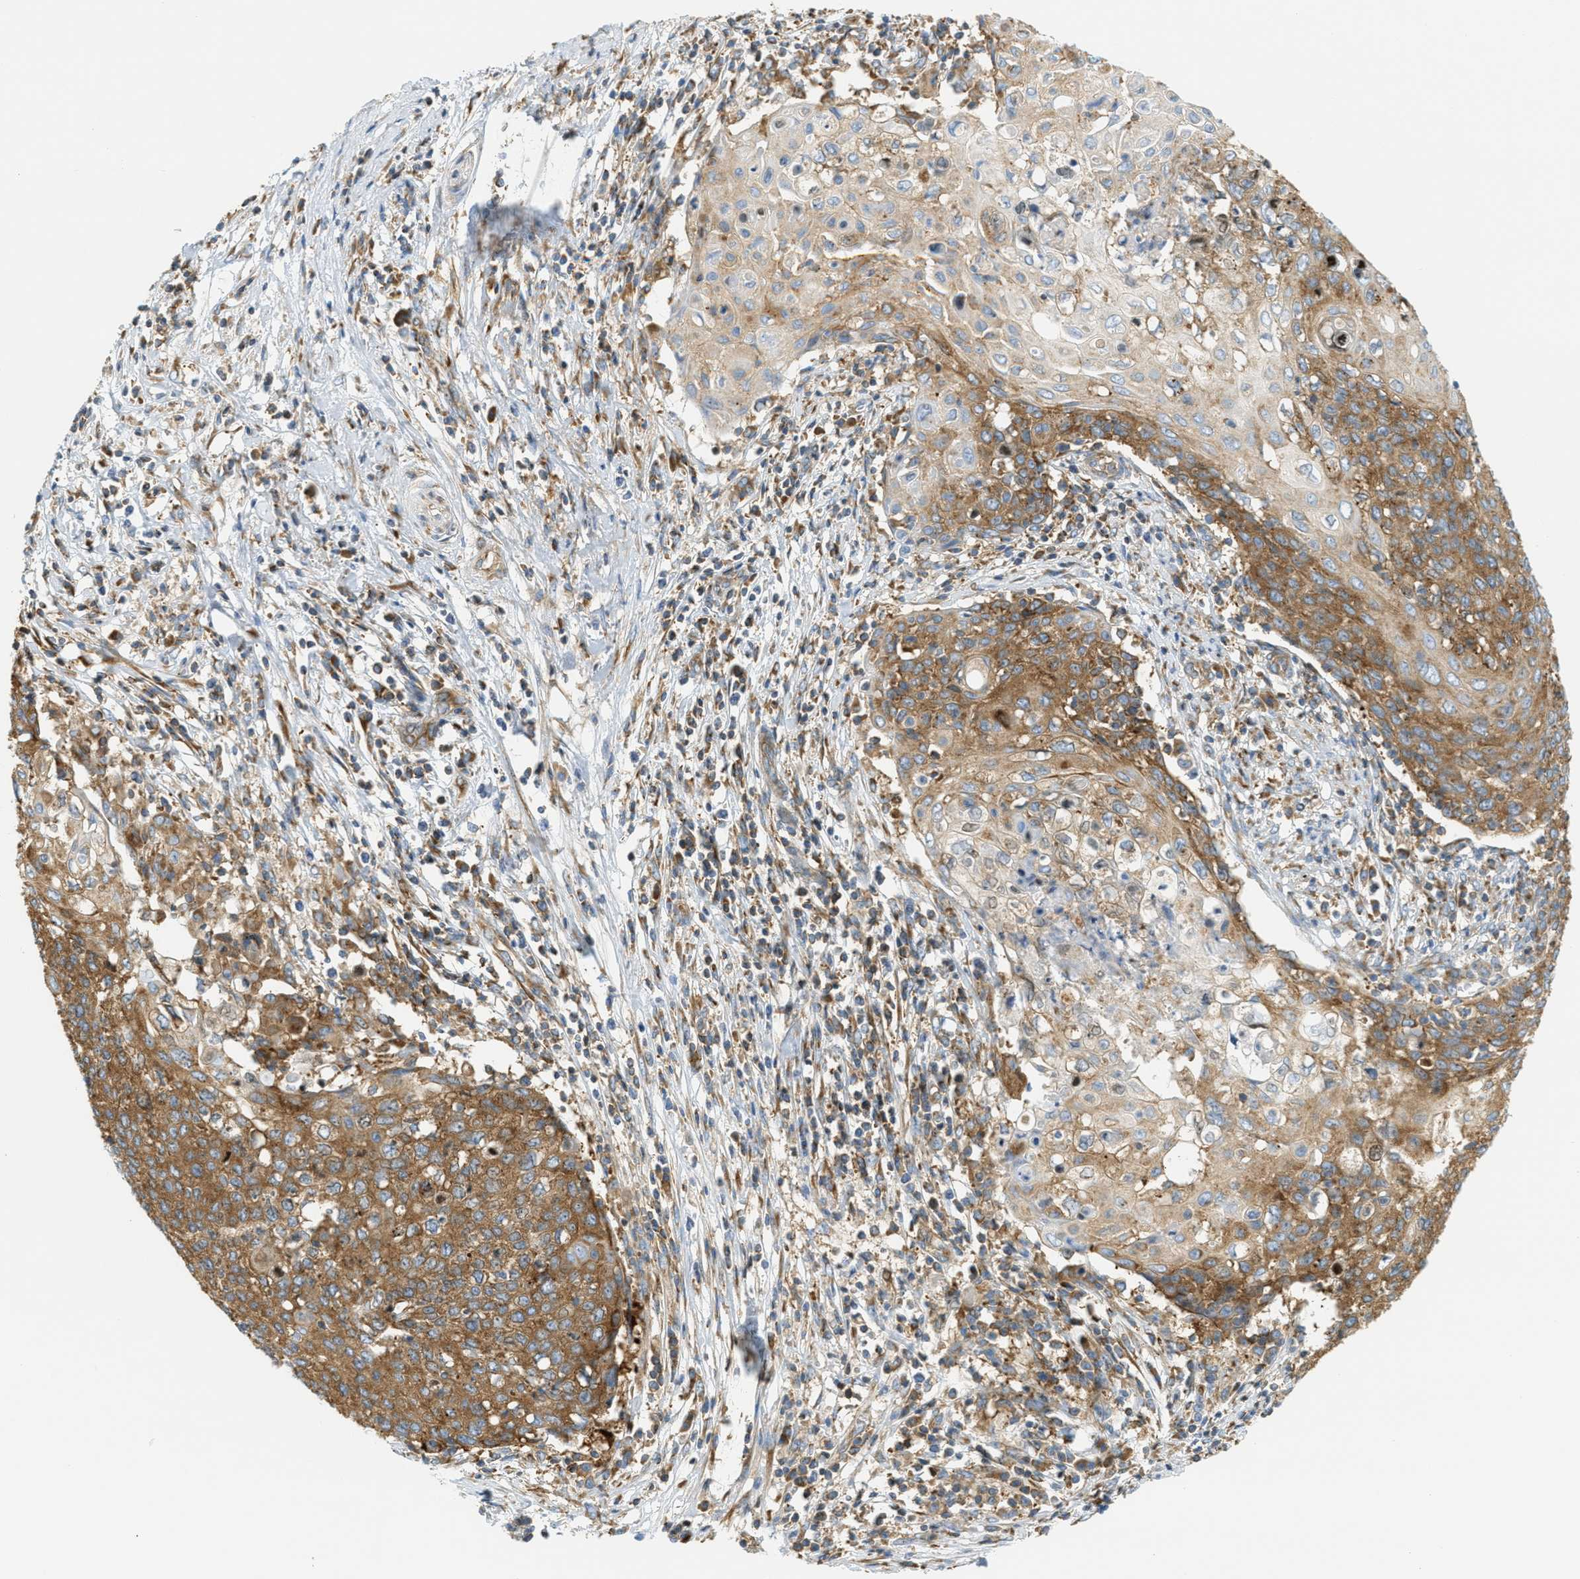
{"staining": {"intensity": "moderate", "quantity": ">75%", "location": "cytoplasmic/membranous"}, "tissue": "cervical cancer", "cell_type": "Tumor cells", "image_type": "cancer", "snomed": [{"axis": "morphology", "description": "Squamous cell carcinoma, NOS"}, {"axis": "topography", "description": "Cervix"}], "caption": "Immunohistochemical staining of cervical squamous cell carcinoma reveals medium levels of moderate cytoplasmic/membranous expression in about >75% of tumor cells.", "gene": "ABCF1", "patient": {"sex": "female", "age": 39}}